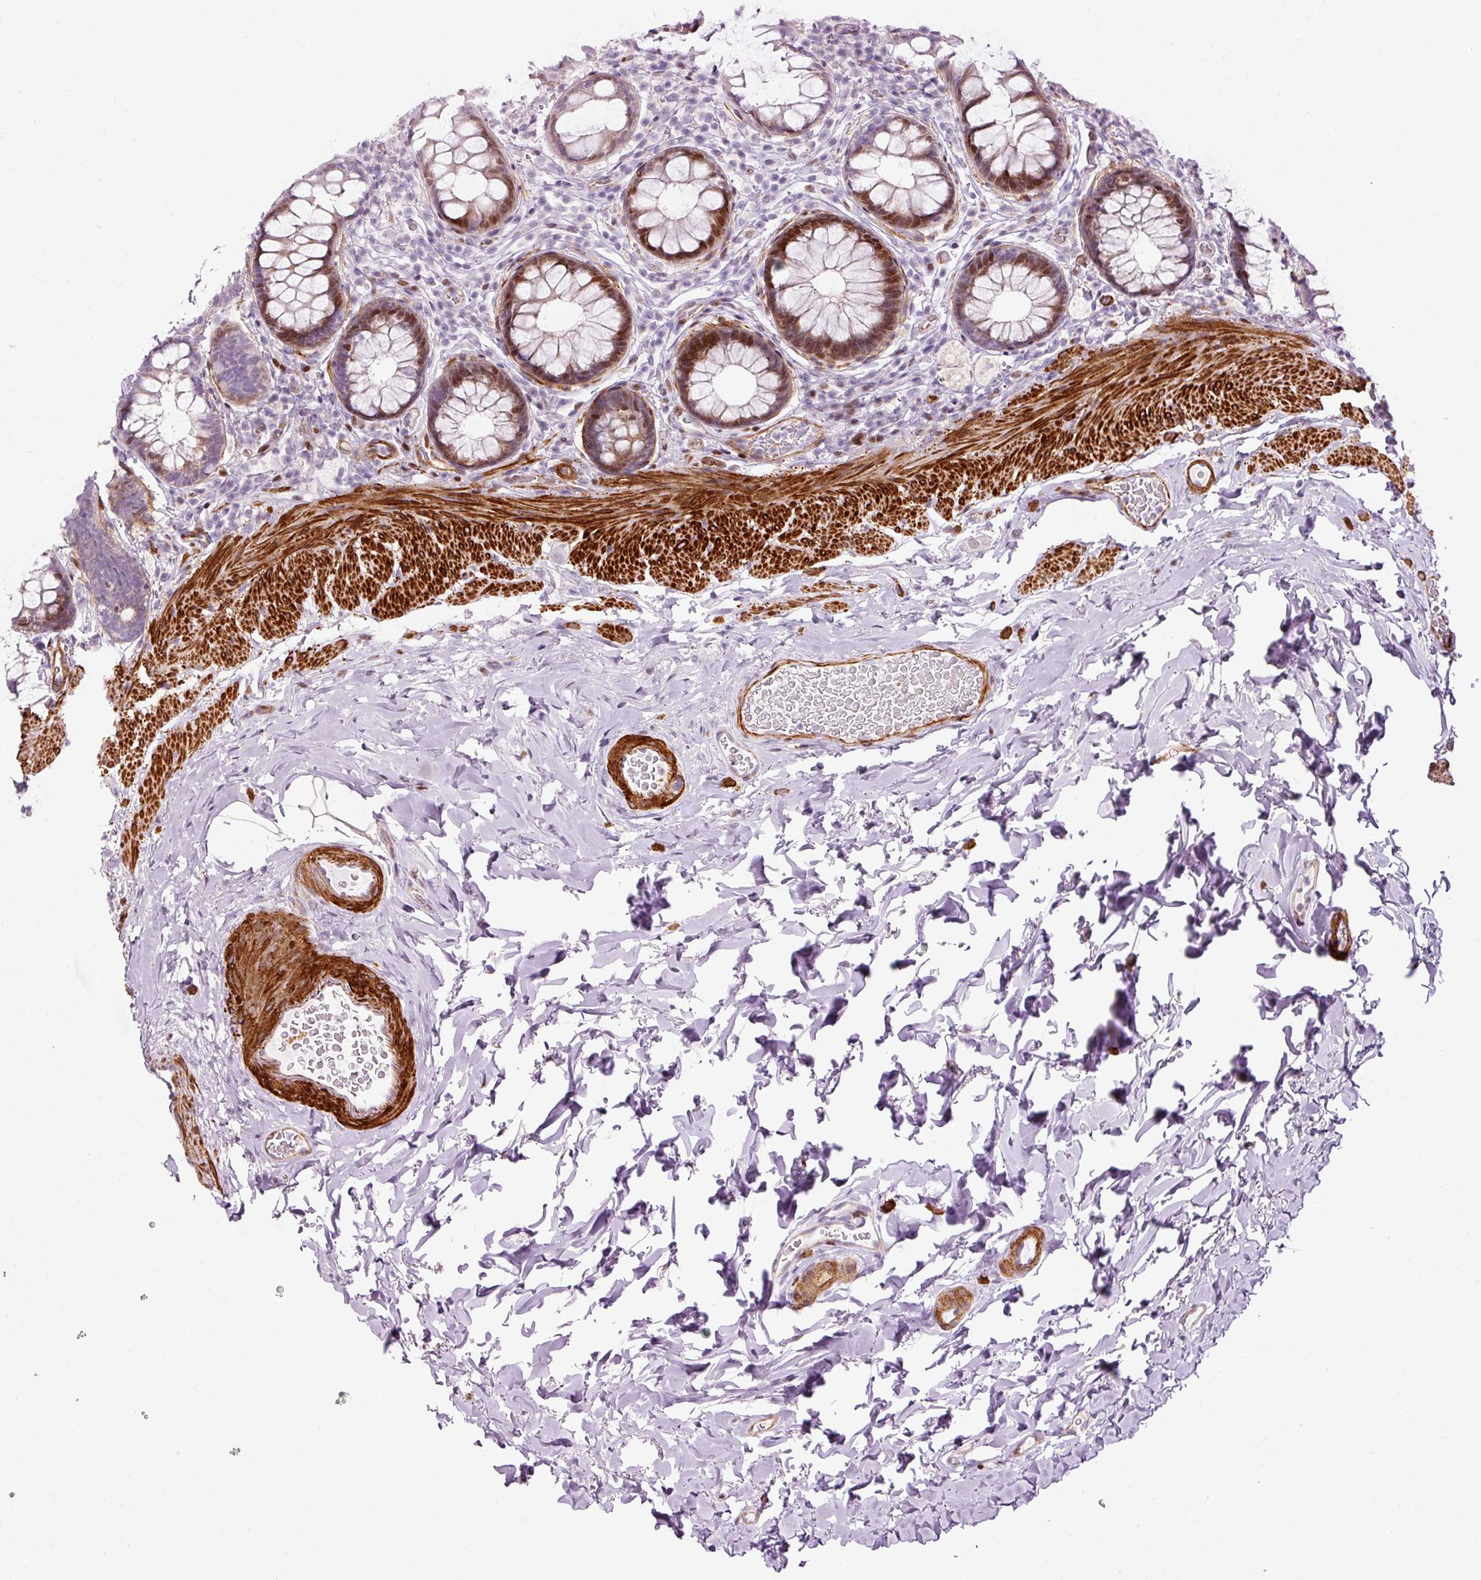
{"staining": {"intensity": "moderate", "quantity": "25%-75%", "location": "cytoplasmic/membranous,nuclear"}, "tissue": "rectum", "cell_type": "Glandular cells", "image_type": "normal", "snomed": [{"axis": "morphology", "description": "Normal tissue, NOS"}, {"axis": "topography", "description": "Rectum"}], "caption": "Moderate cytoplasmic/membranous,nuclear positivity for a protein is appreciated in approximately 25%-75% of glandular cells of benign rectum using immunohistochemistry (IHC).", "gene": "ANKRD20A1", "patient": {"sex": "female", "age": 69}}